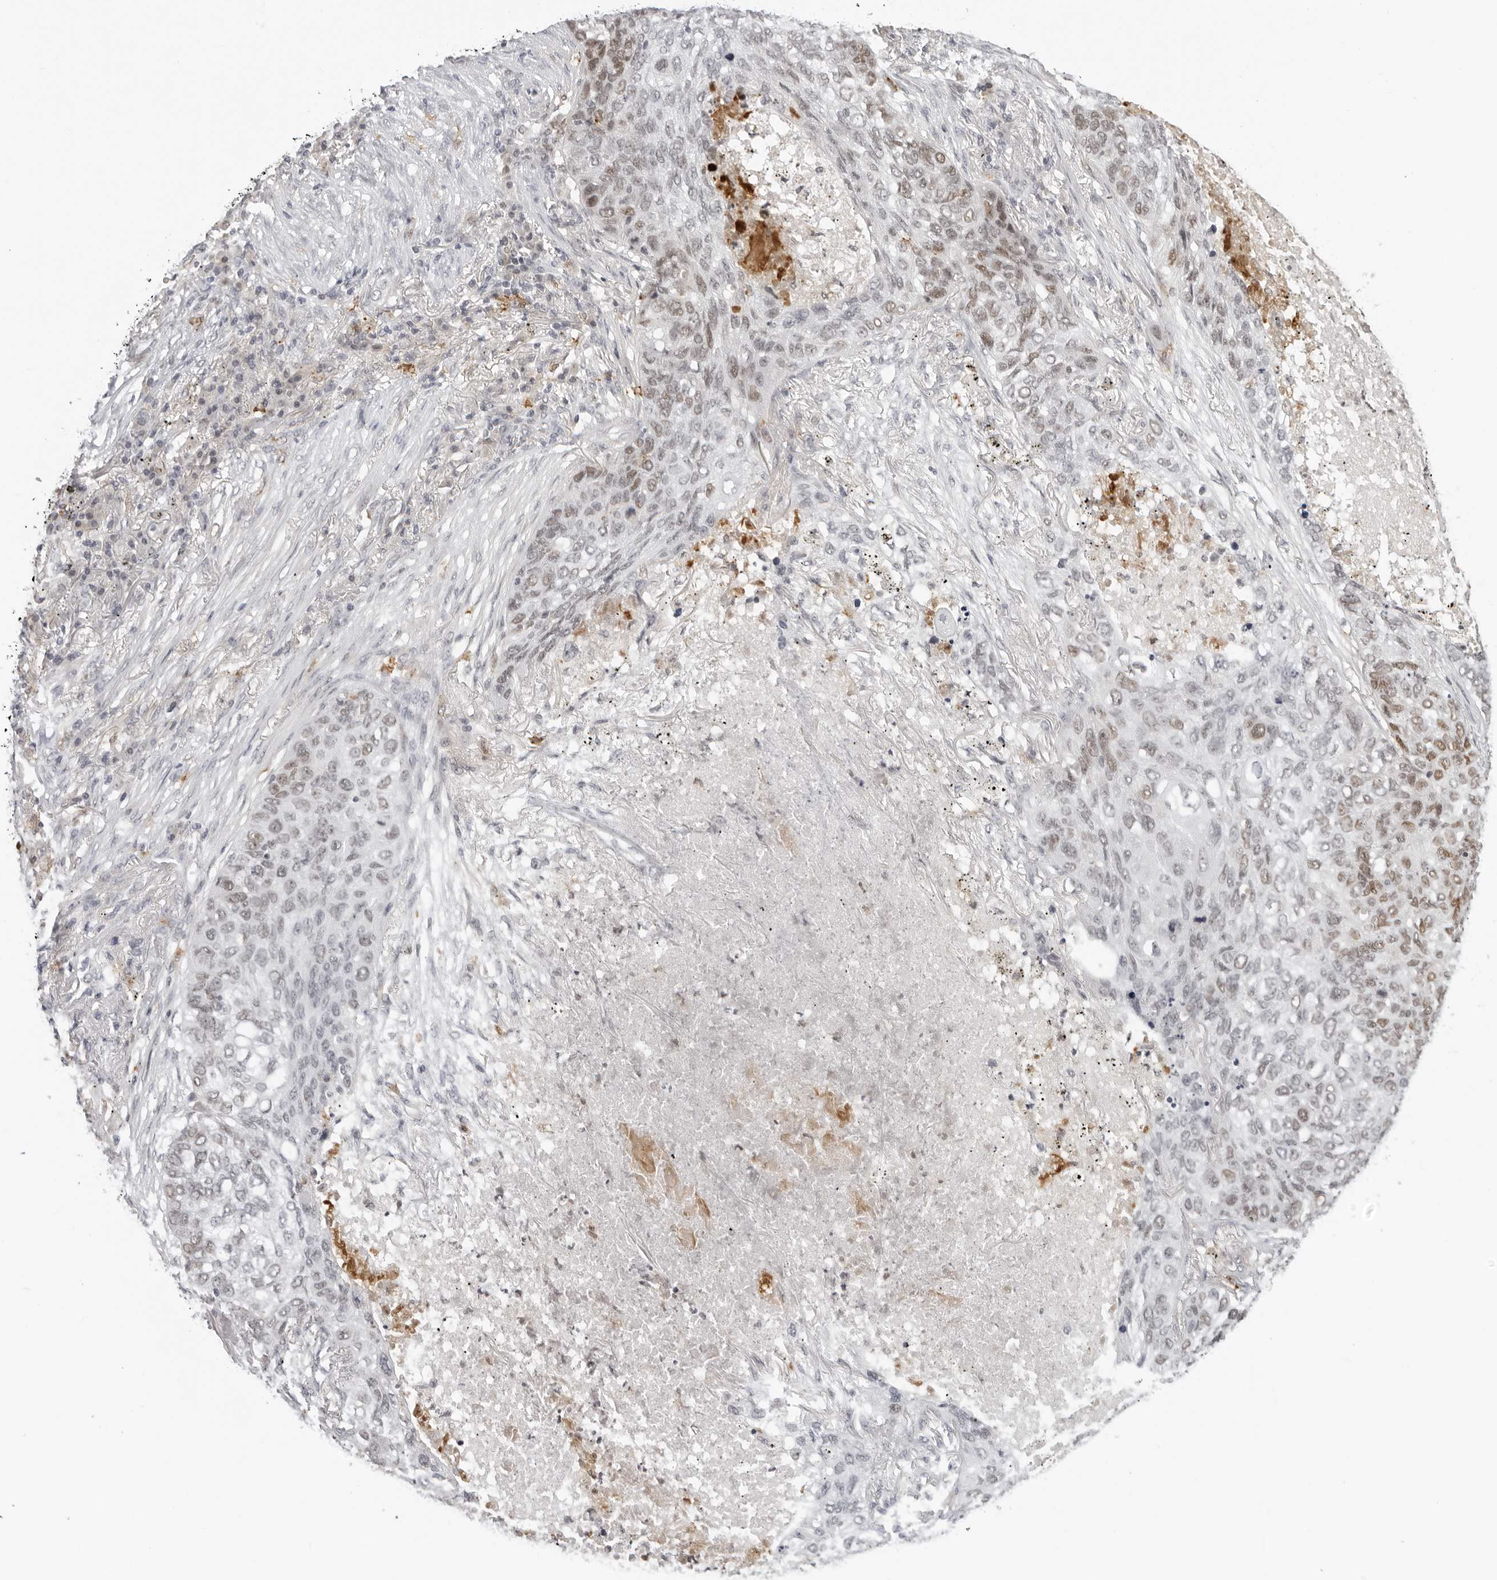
{"staining": {"intensity": "weak", "quantity": "25%-75%", "location": "nuclear"}, "tissue": "lung cancer", "cell_type": "Tumor cells", "image_type": "cancer", "snomed": [{"axis": "morphology", "description": "Squamous cell carcinoma, NOS"}, {"axis": "topography", "description": "Lung"}], "caption": "This image shows immunohistochemistry staining of lung squamous cell carcinoma, with low weak nuclear positivity in approximately 25%-75% of tumor cells.", "gene": "MSH6", "patient": {"sex": "female", "age": 63}}